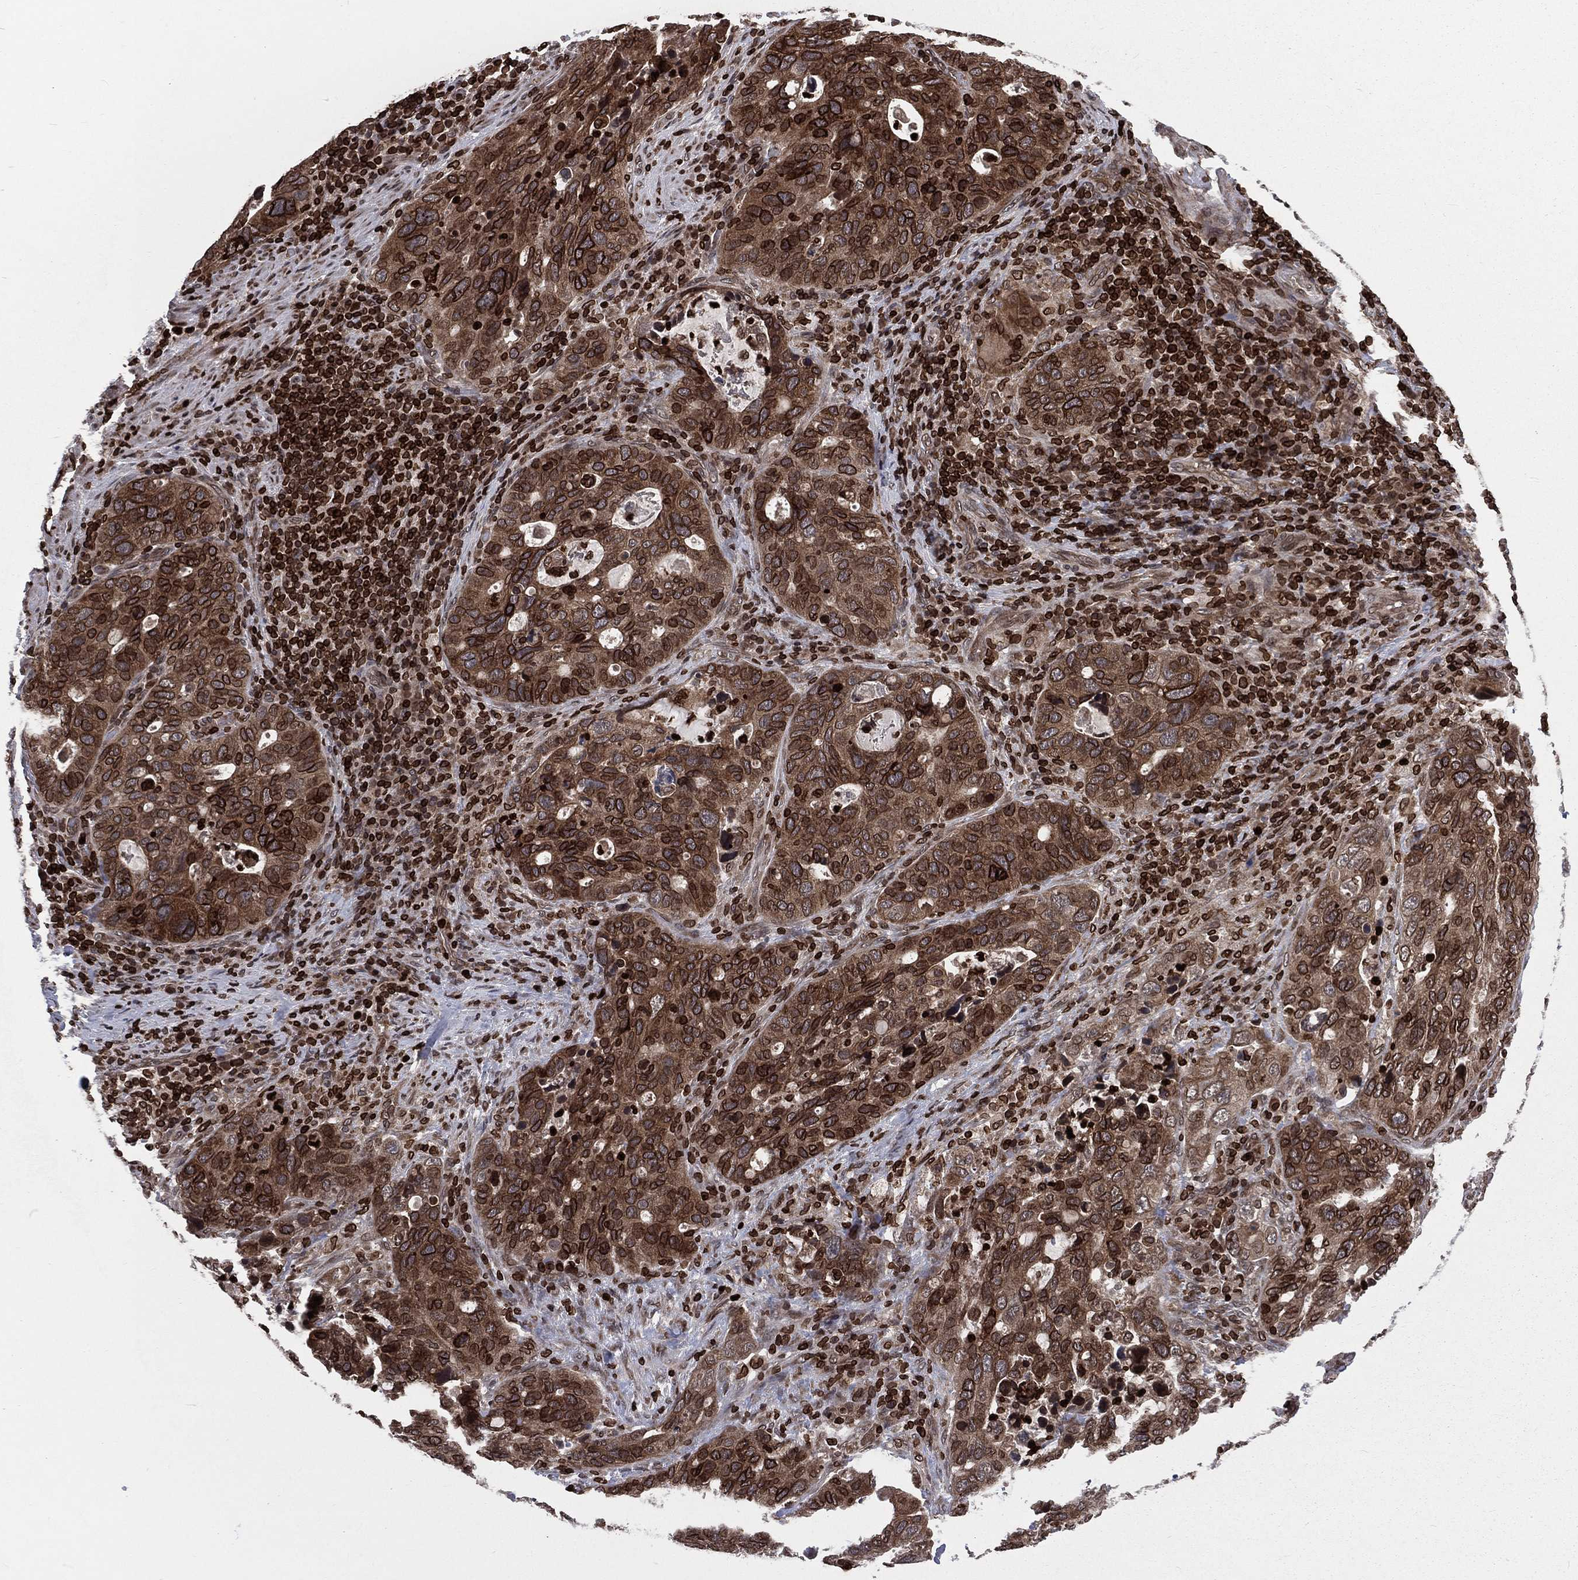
{"staining": {"intensity": "moderate", "quantity": ">75%", "location": "cytoplasmic/membranous,nuclear"}, "tissue": "stomach cancer", "cell_type": "Tumor cells", "image_type": "cancer", "snomed": [{"axis": "morphology", "description": "Adenocarcinoma, NOS"}, {"axis": "topography", "description": "Stomach"}], "caption": "Tumor cells exhibit medium levels of moderate cytoplasmic/membranous and nuclear staining in approximately >75% of cells in stomach cancer.", "gene": "LBR", "patient": {"sex": "male", "age": 54}}